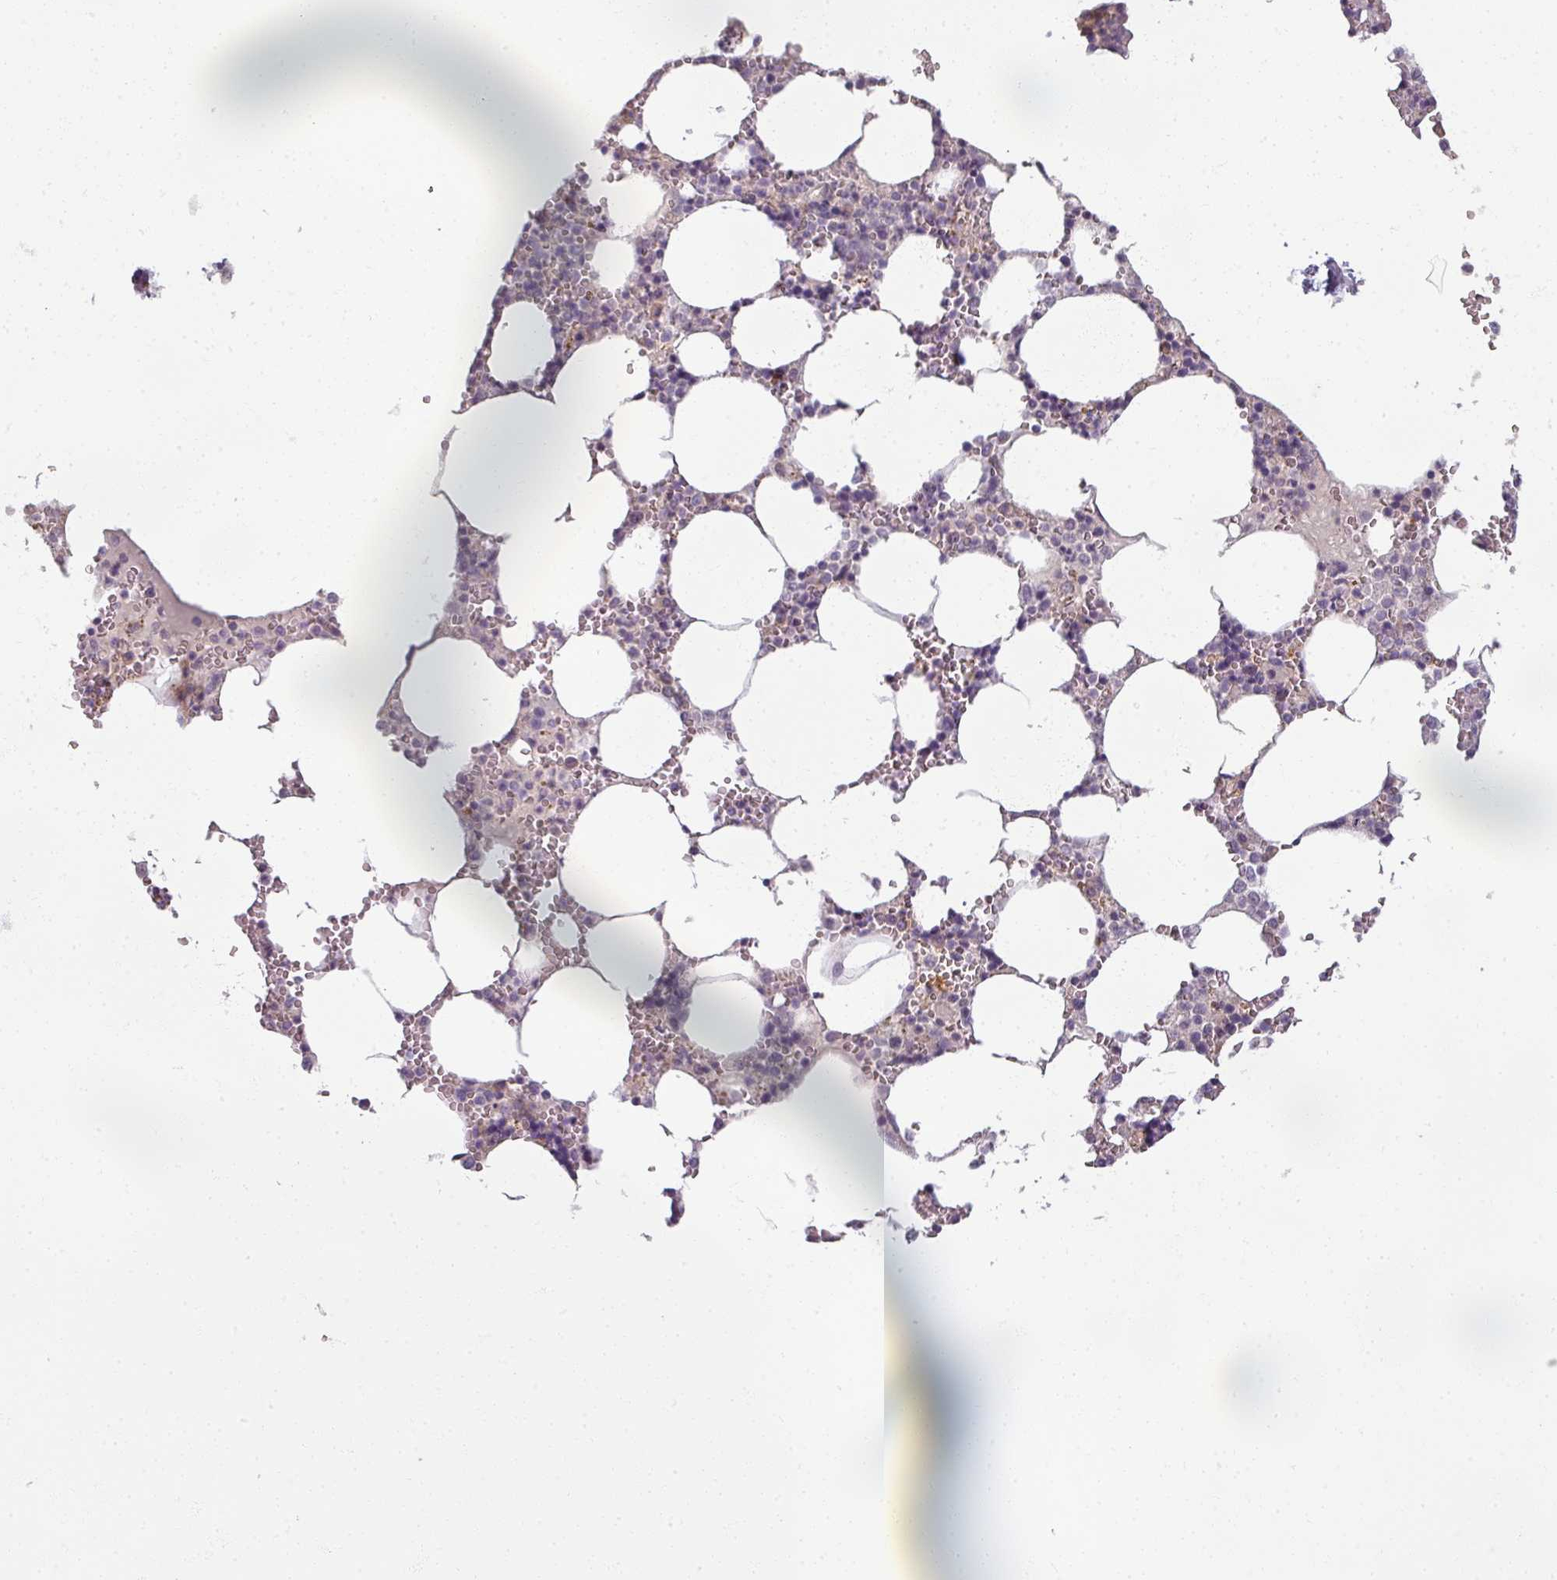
{"staining": {"intensity": "moderate", "quantity": "<25%", "location": "cytoplasmic/membranous"}, "tissue": "bone marrow", "cell_type": "Hematopoietic cells", "image_type": "normal", "snomed": [{"axis": "morphology", "description": "Normal tissue, NOS"}, {"axis": "topography", "description": "Bone marrow"}], "caption": "This photomicrograph reveals immunohistochemistry (IHC) staining of benign human bone marrow, with low moderate cytoplasmic/membranous expression in about <25% of hematopoietic cells.", "gene": "MYMK", "patient": {"sex": "male", "age": 64}}